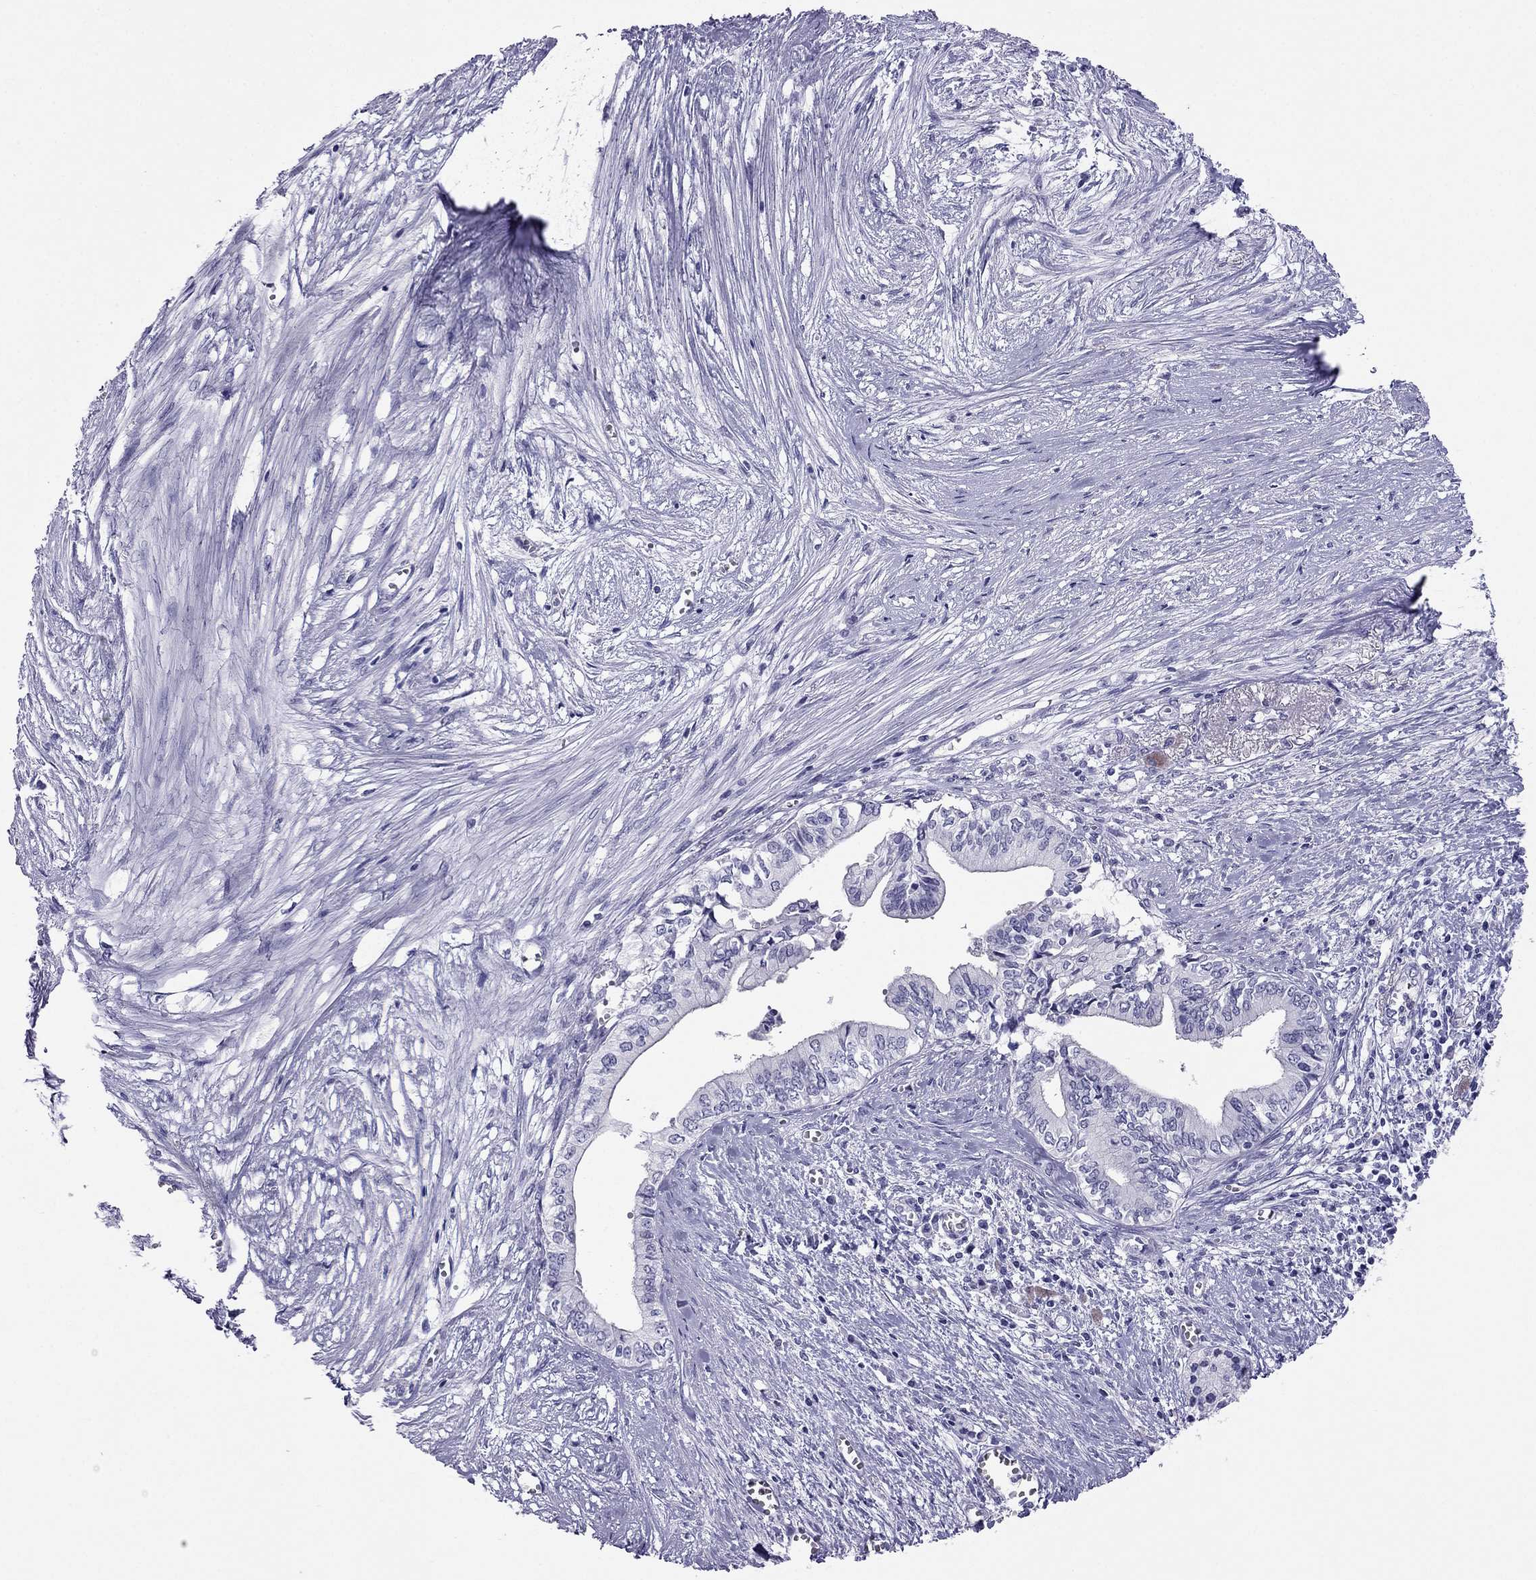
{"staining": {"intensity": "negative", "quantity": "none", "location": "none"}, "tissue": "pancreatic cancer", "cell_type": "Tumor cells", "image_type": "cancer", "snomed": [{"axis": "morphology", "description": "Adenocarcinoma, NOS"}, {"axis": "topography", "description": "Pancreas"}], "caption": "Tumor cells are negative for protein expression in human pancreatic cancer (adenocarcinoma).", "gene": "CROCC2", "patient": {"sex": "female", "age": 61}}